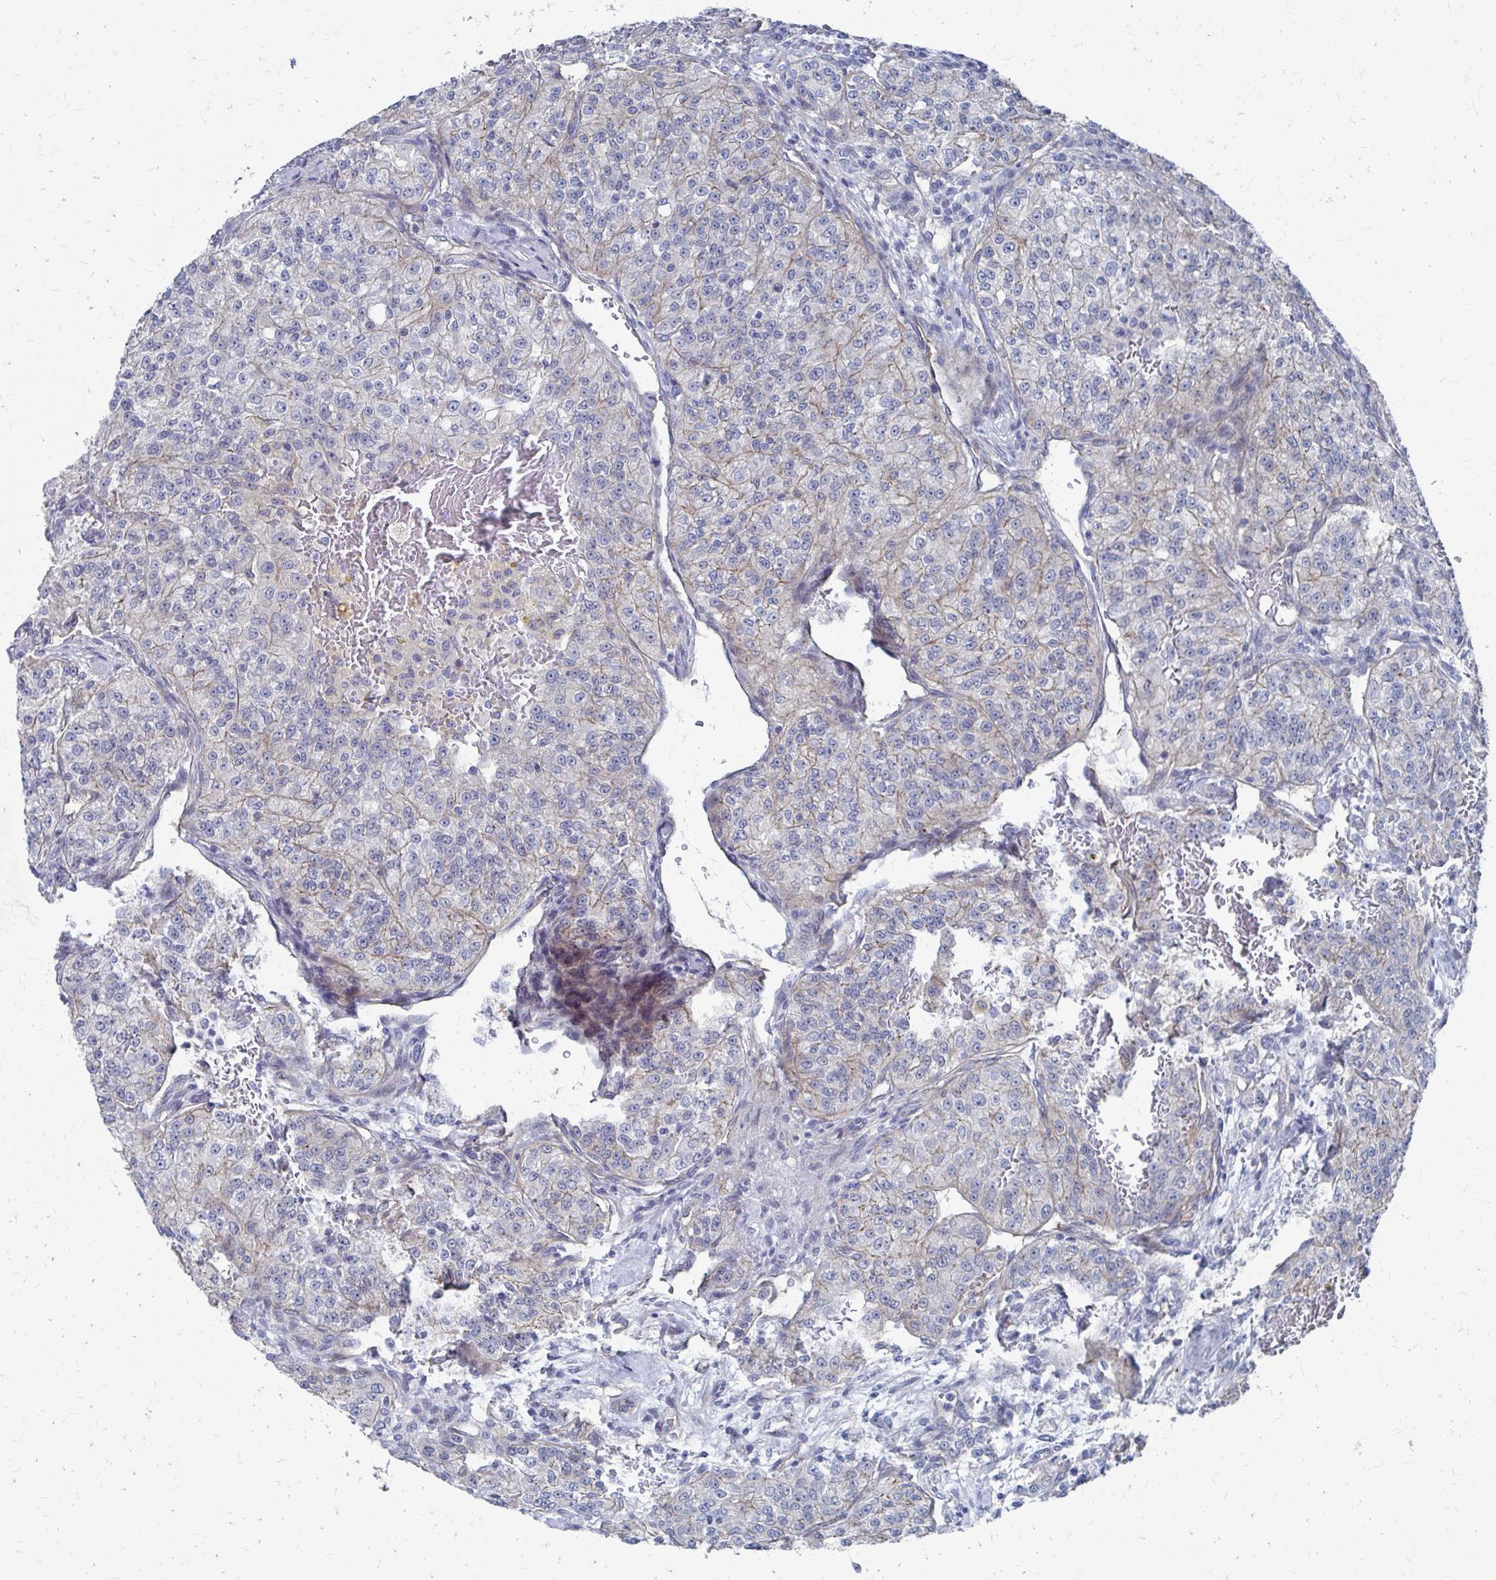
{"staining": {"intensity": "weak", "quantity": "<25%", "location": "cytoplasmic/membranous"}, "tissue": "renal cancer", "cell_type": "Tumor cells", "image_type": "cancer", "snomed": [{"axis": "morphology", "description": "Adenocarcinoma, NOS"}, {"axis": "topography", "description": "Kidney"}], "caption": "Protein analysis of adenocarcinoma (renal) reveals no significant positivity in tumor cells.", "gene": "PLEKHG7", "patient": {"sex": "female", "age": 63}}